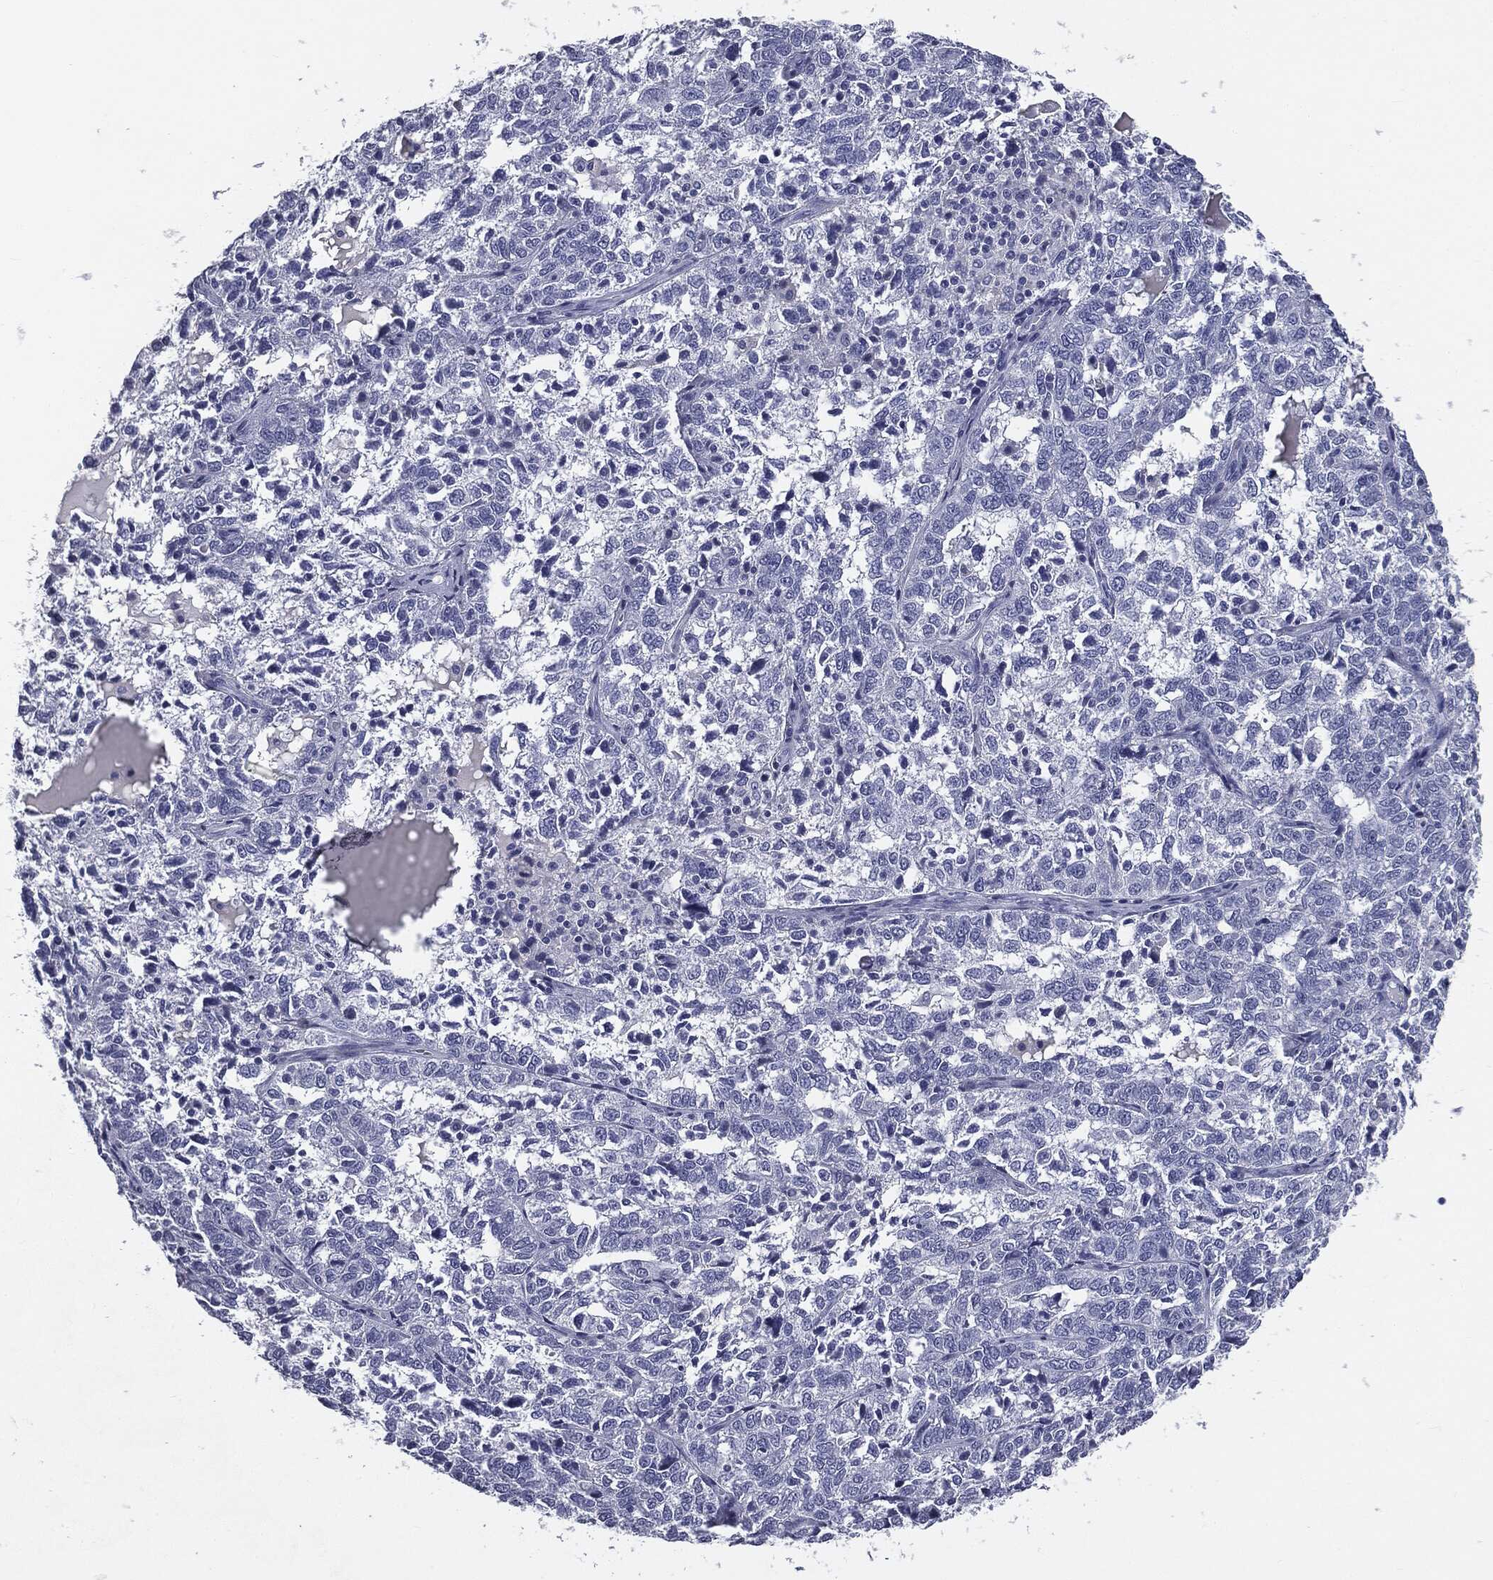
{"staining": {"intensity": "negative", "quantity": "none", "location": "none"}, "tissue": "ovarian cancer", "cell_type": "Tumor cells", "image_type": "cancer", "snomed": [{"axis": "morphology", "description": "Cystadenocarcinoma, serous, NOS"}, {"axis": "topography", "description": "Ovary"}], "caption": "DAB immunohistochemical staining of human ovarian cancer exhibits no significant expression in tumor cells. (Brightfield microscopy of DAB (3,3'-diaminobenzidine) IHC at high magnification).", "gene": "AFP", "patient": {"sex": "female", "age": 71}}